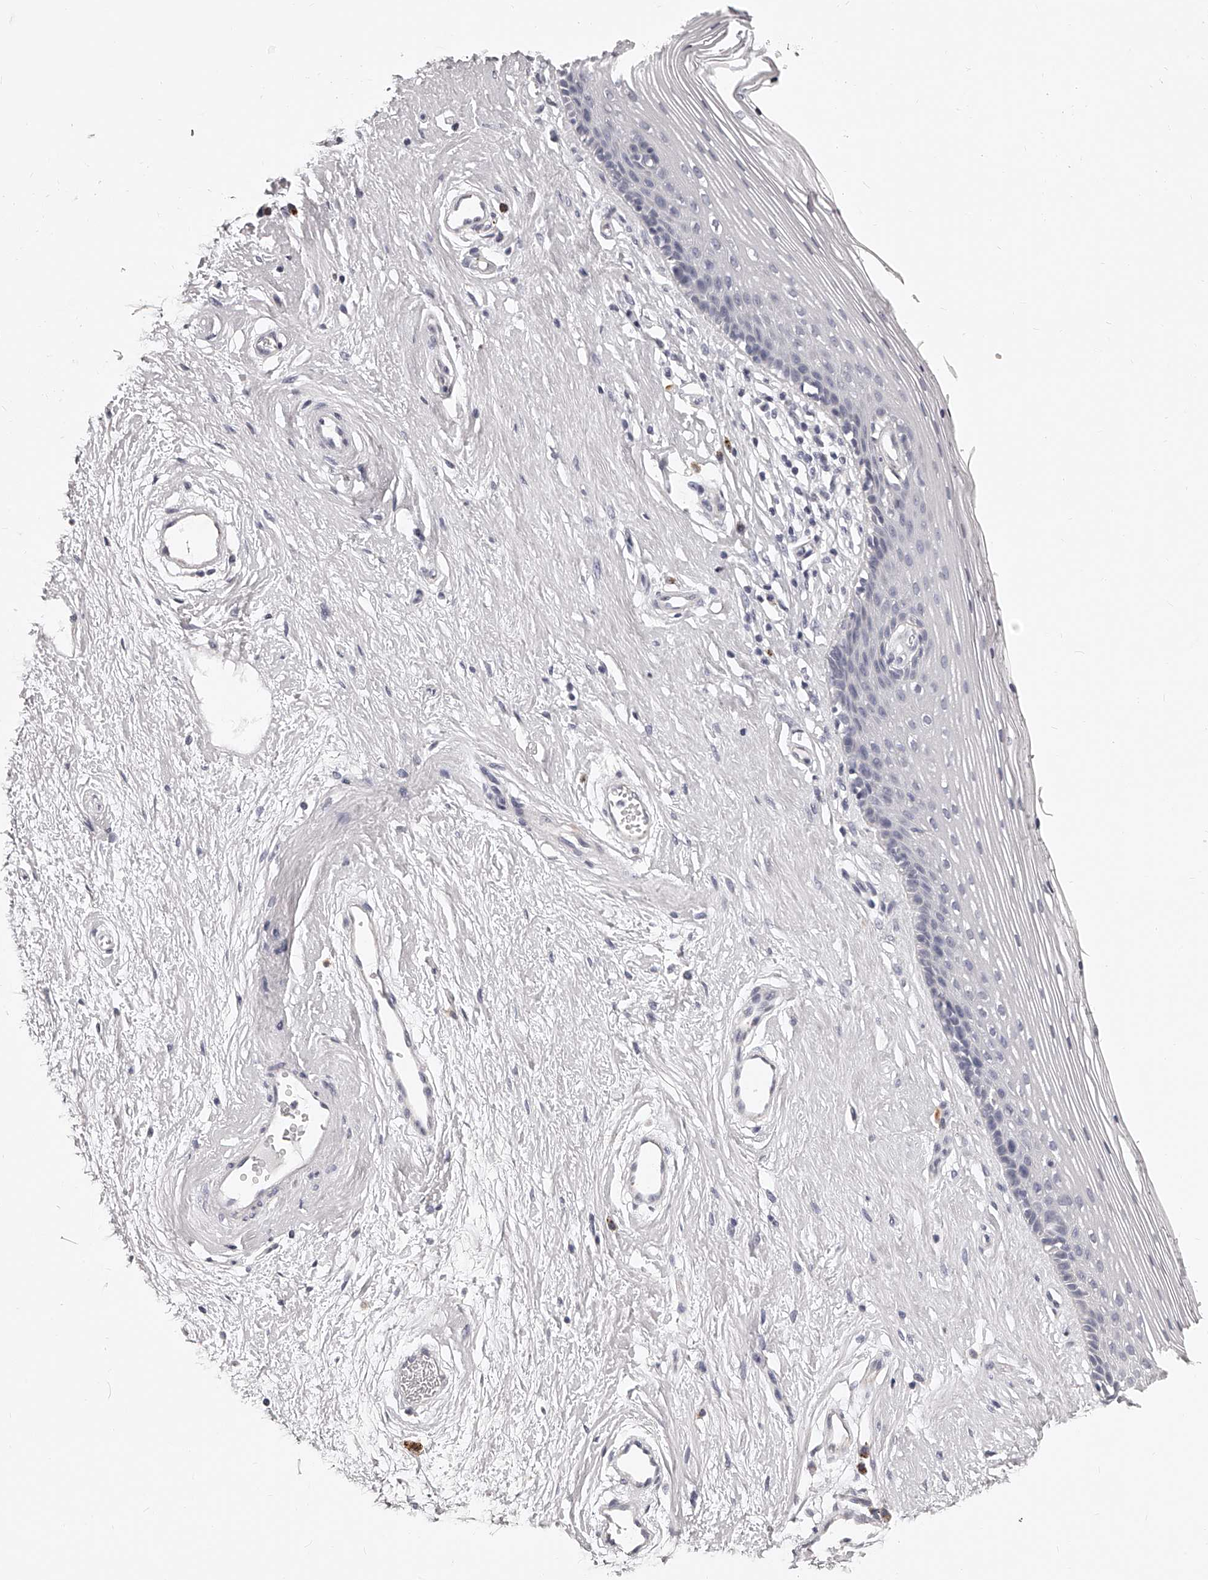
{"staining": {"intensity": "negative", "quantity": "none", "location": "none"}, "tissue": "vagina", "cell_type": "Squamous epithelial cells", "image_type": "normal", "snomed": [{"axis": "morphology", "description": "Normal tissue, NOS"}, {"axis": "topography", "description": "Vagina"}], "caption": "Immunohistochemistry micrograph of normal vagina: vagina stained with DAB (3,3'-diaminobenzidine) reveals no significant protein positivity in squamous epithelial cells. (DAB IHC visualized using brightfield microscopy, high magnification).", "gene": "DMRT1", "patient": {"sex": "female", "age": 46}}